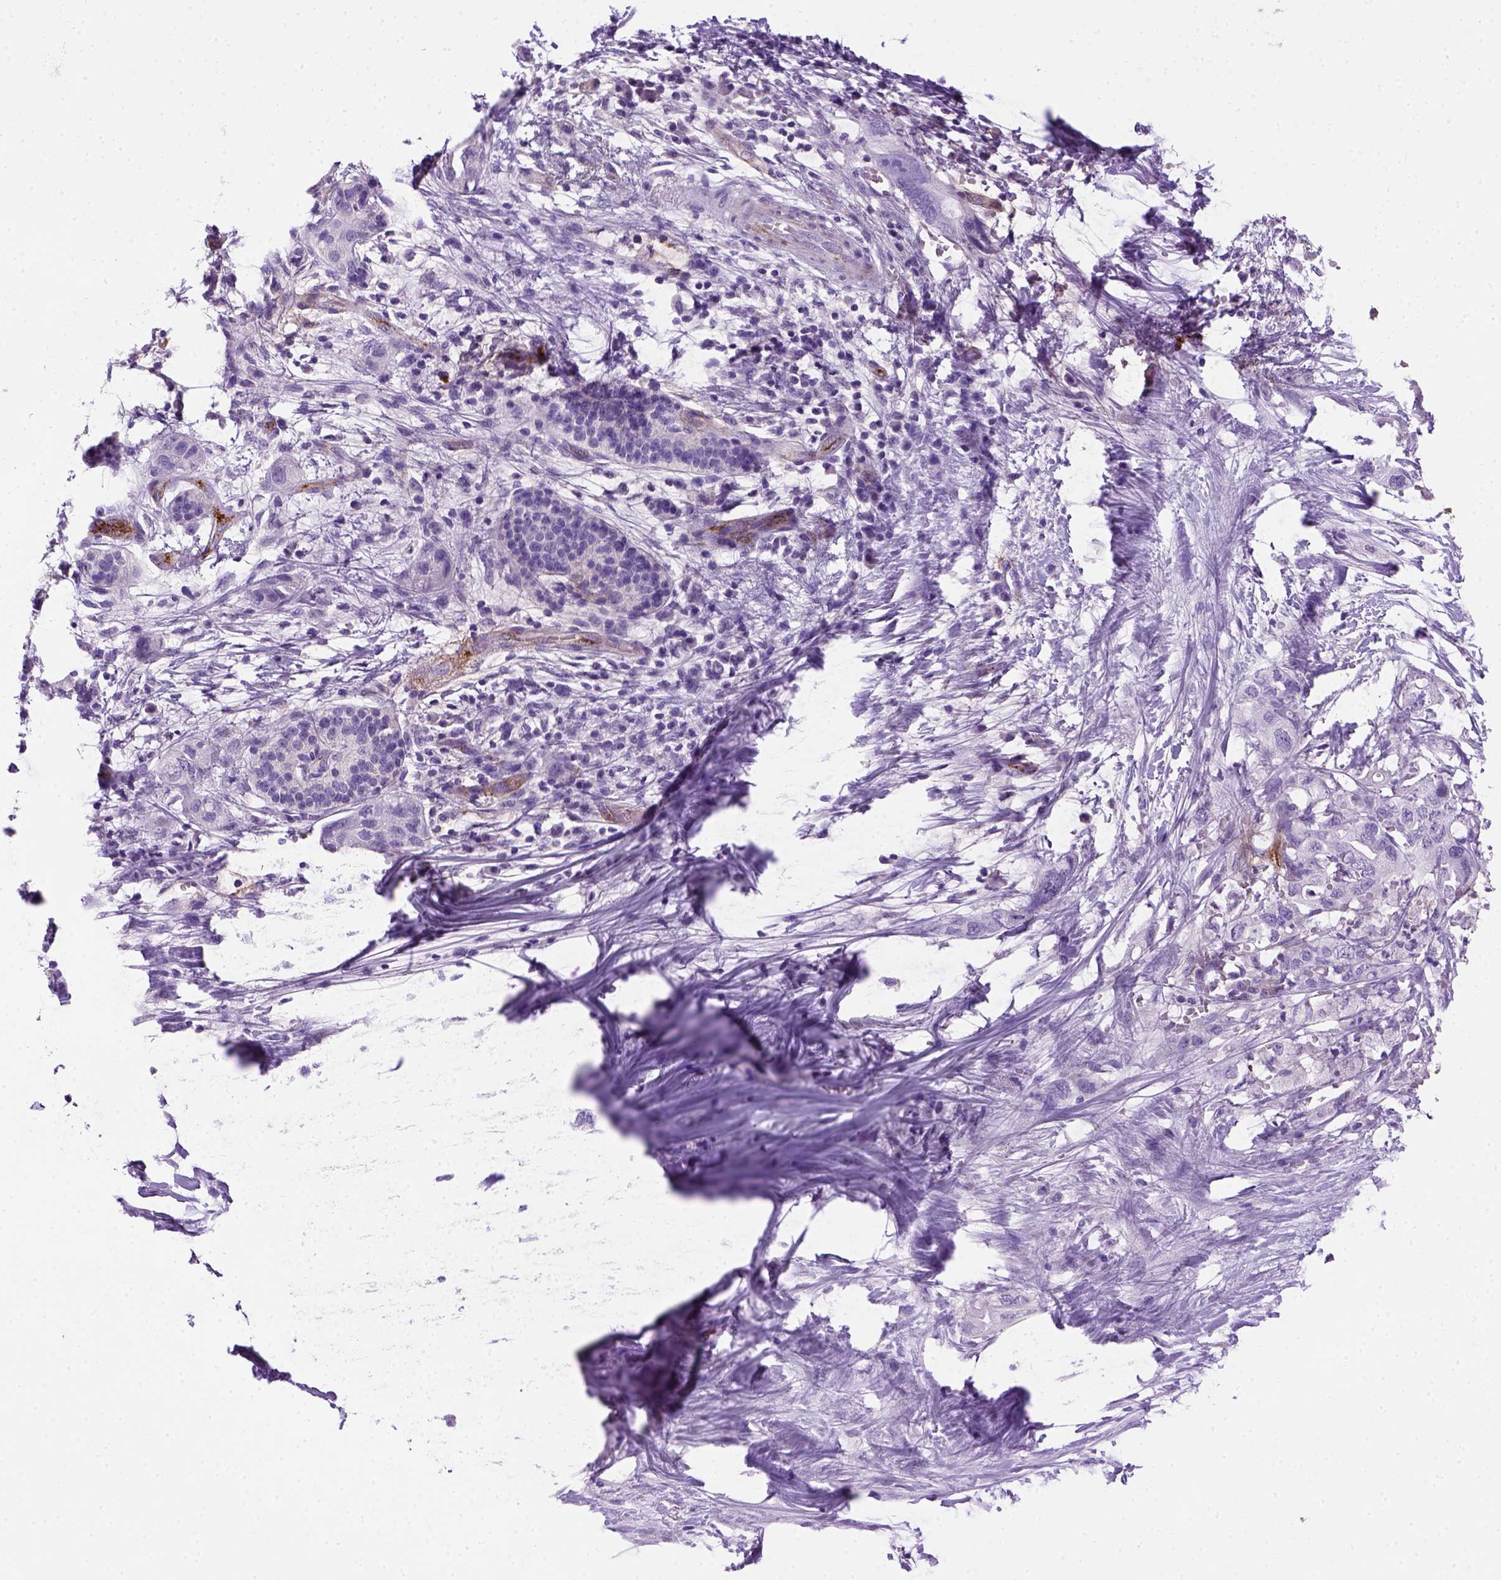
{"staining": {"intensity": "negative", "quantity": "none", "location": "none"}, "tissue": "pancreatic cancer", "cell_type": "Tumor cells", "image_type": "cancer", "snomed": [{"axis": "morphology", "description": "Adenocarcinoma, NOS"}, {"axis": "topography", "description": "Pancreas"}], "caption": "High magnification brightfield microscopy of pancreatic adenocarcinoma stained with DAB (brown) and counterstained with hematoxylin (blue): tumor cells show no significant expression.", "gene": "VWF", "patient": {"sex": "female", "age": 72}}